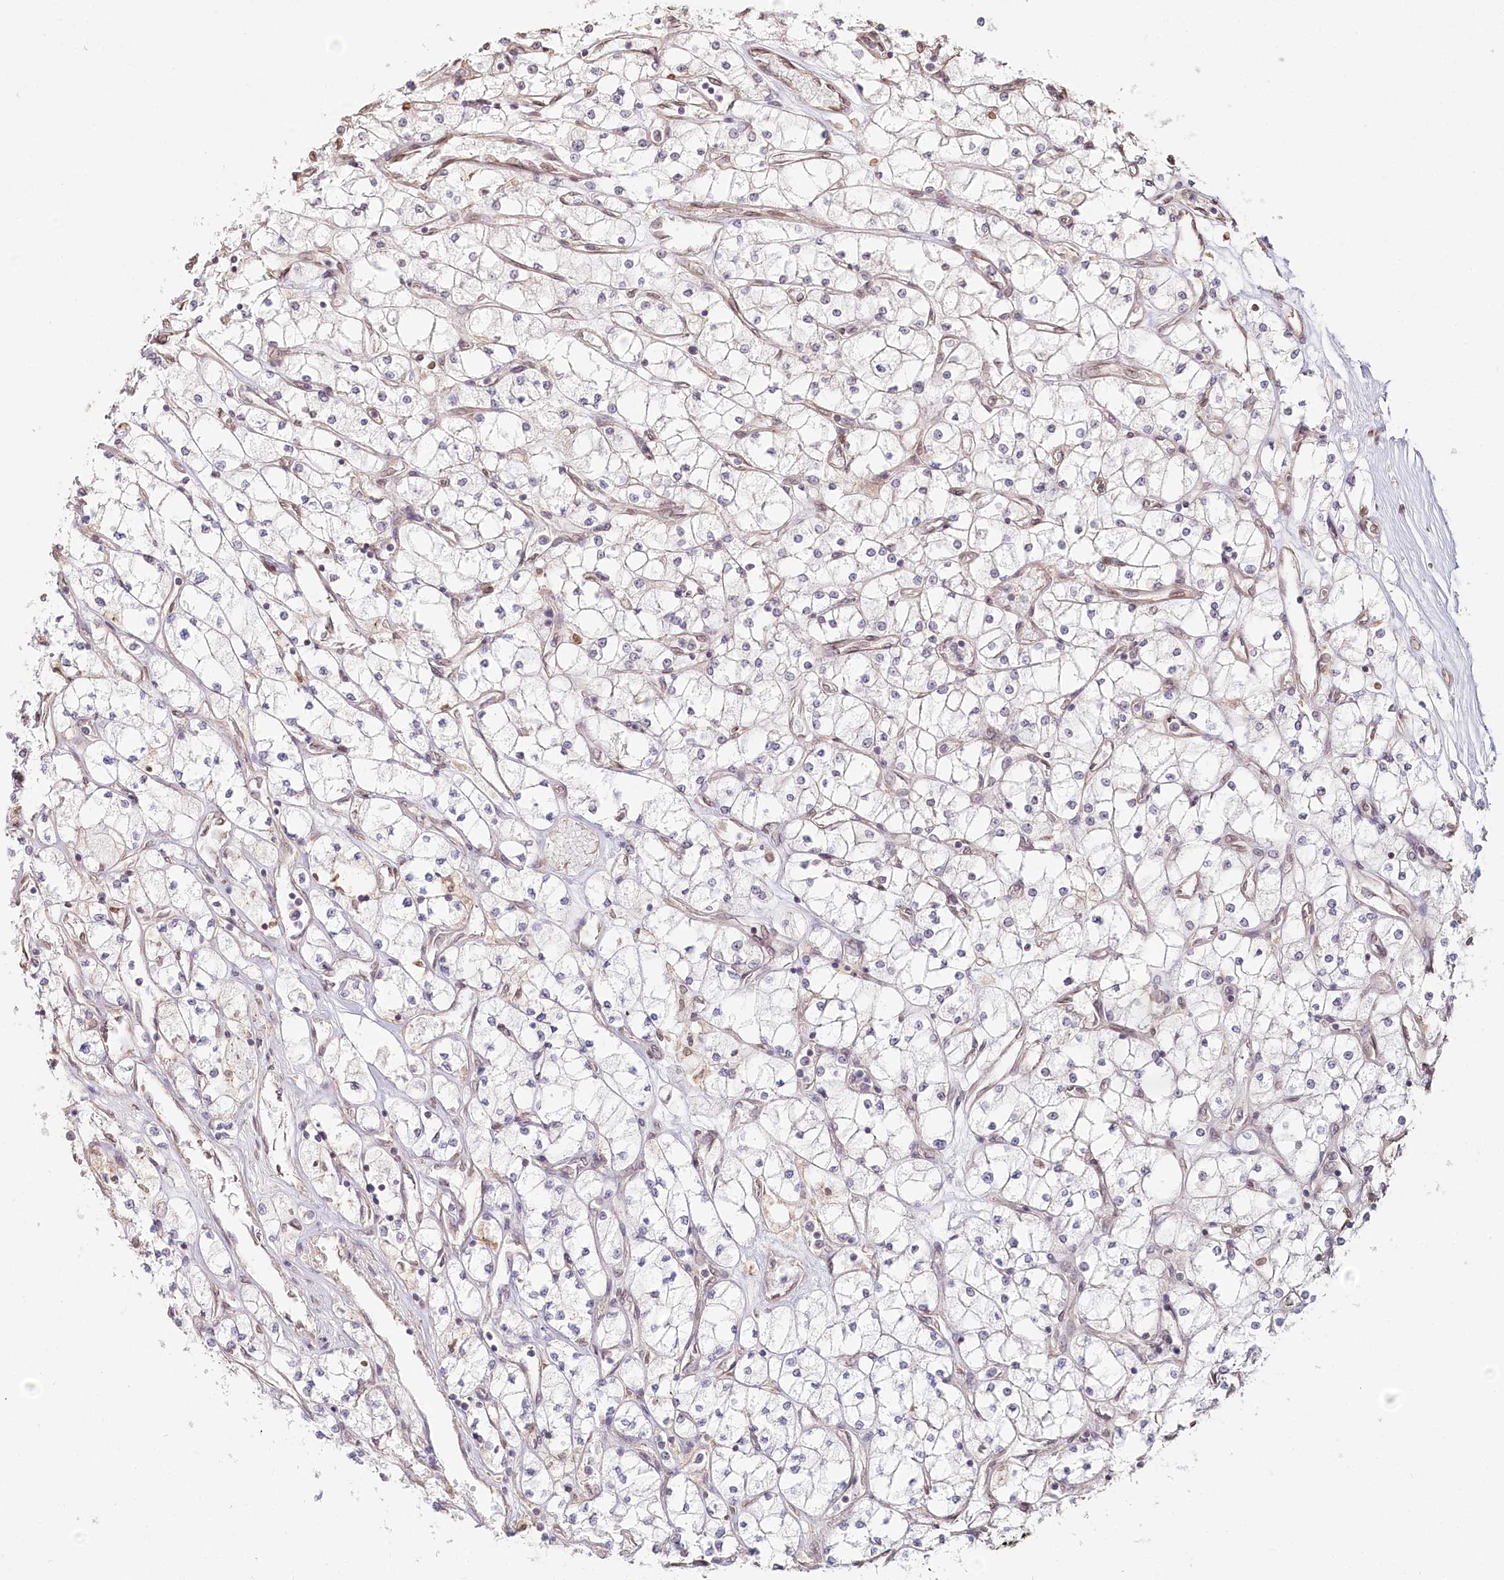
{"staining": {"intensity": "negative", "quantity": "none", "location": "none"}, "tissue": "renal cancer", "cell_type": "Tumor cells", "image_type": "cancer", "snomed": [{"axis": "morphology", "description": "Adenocarcinoma, NOS"}, {"axis": "topography", "description": "Kidney"}], "caption": "Immunohistochemistry (IHC) of human renal cancer exhibits no expression in tumor cells.", "gene": "TCHP", "patient": {"sex": "male", "age": 80}}